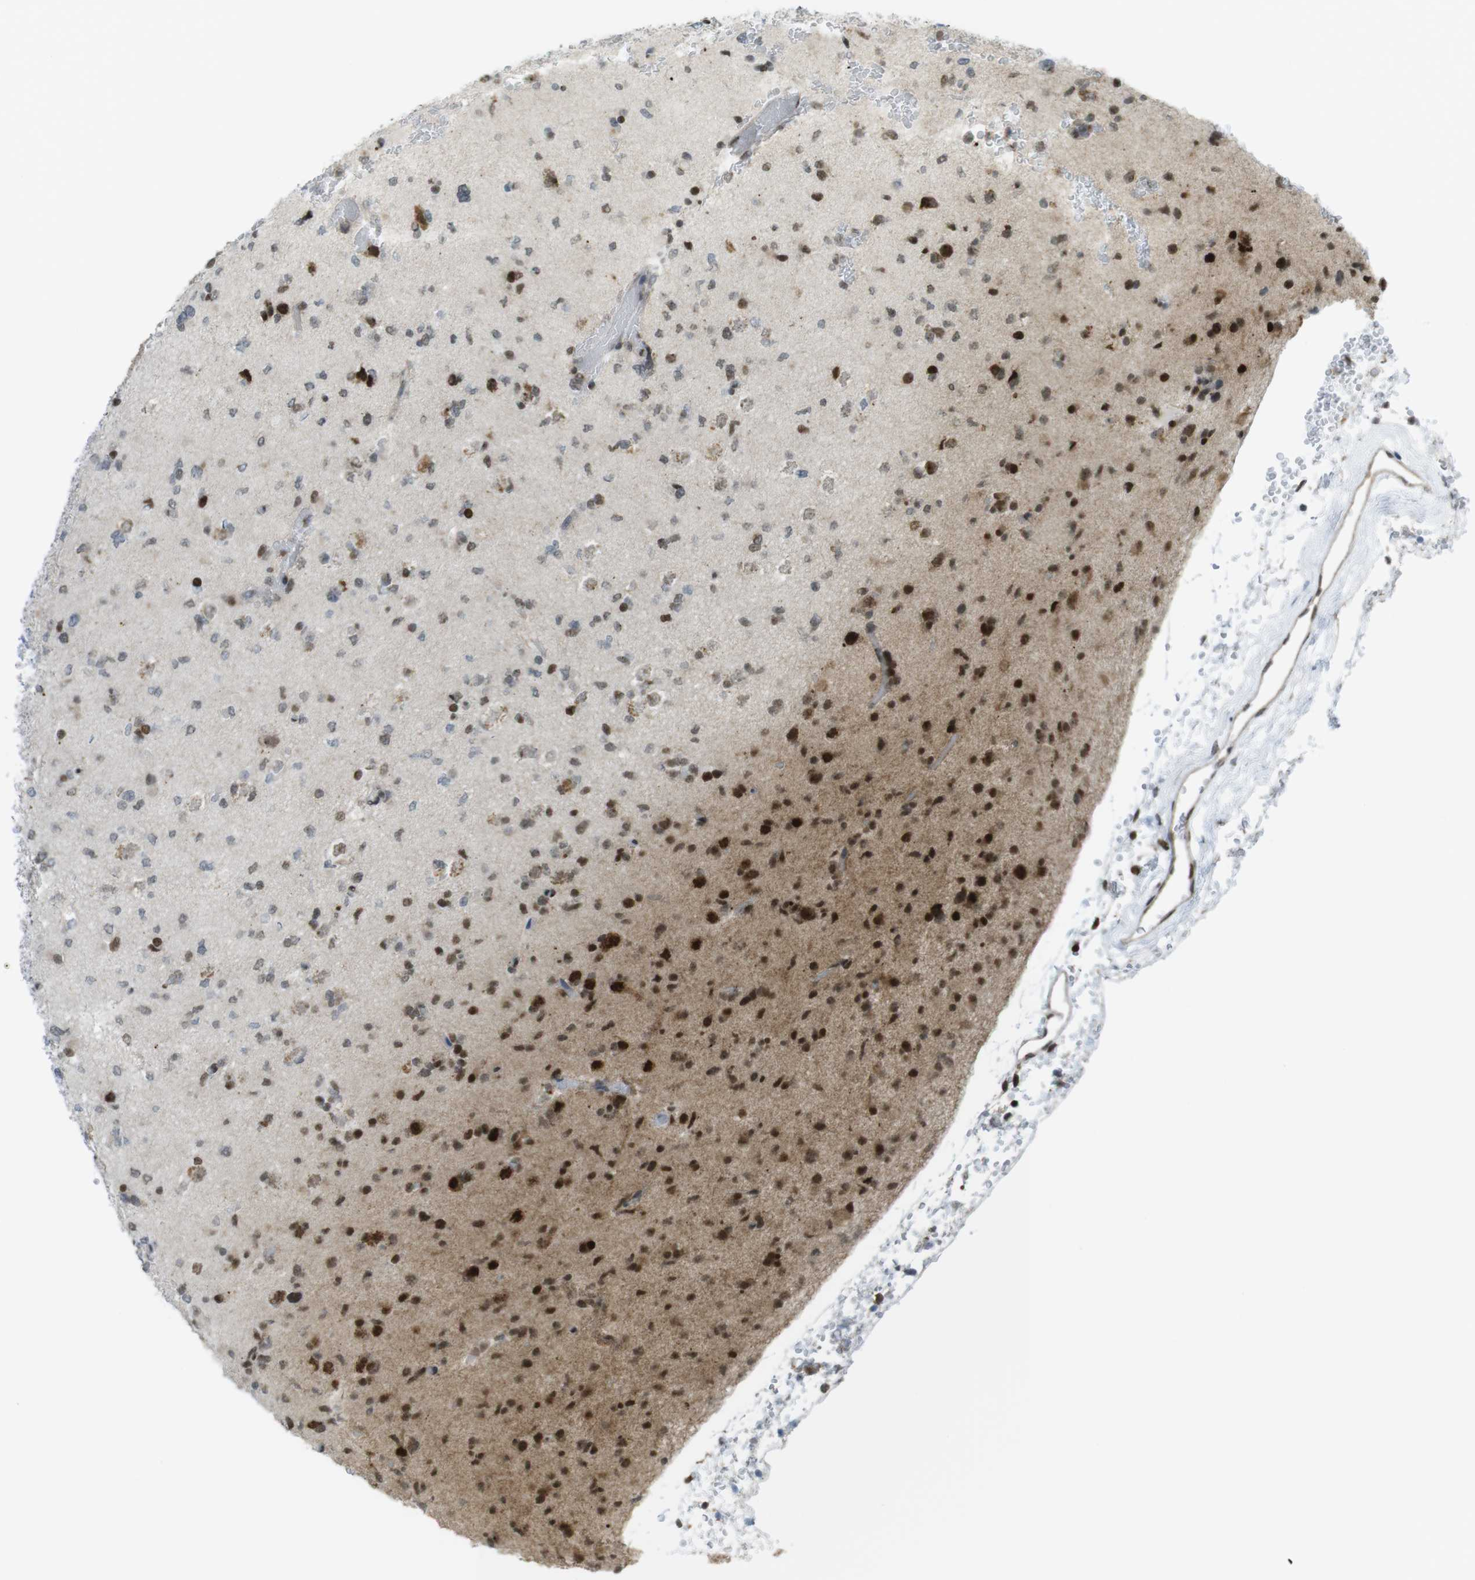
{"staining": {"intensity": "strong", "quantity": "25%-75%", "location": "cytoplasmic/membranous,nuclear"}, "tissue": "glioma", "cell_type": "Tumor cells", "image_type": "cancer", "snomed": [{"axis": "morphology", "description": "Glioma, malignant, Low grade"}, {"axis": "topography", "description": "Brain"}], "caption": "Protein expression analysis of human low-grade glioma (malignant) reveals strong cytoplasmic/membranous and nuclear expression in about 25%-75% of tumor cells. The staining was performed using DAB (3,3'-diaminobenzidine), with brown indicating positive protein expression. Nuclei are stained blue with hematoxylin.", "gene": "UBB", "patient": {"sex": "female", "age": 22}}